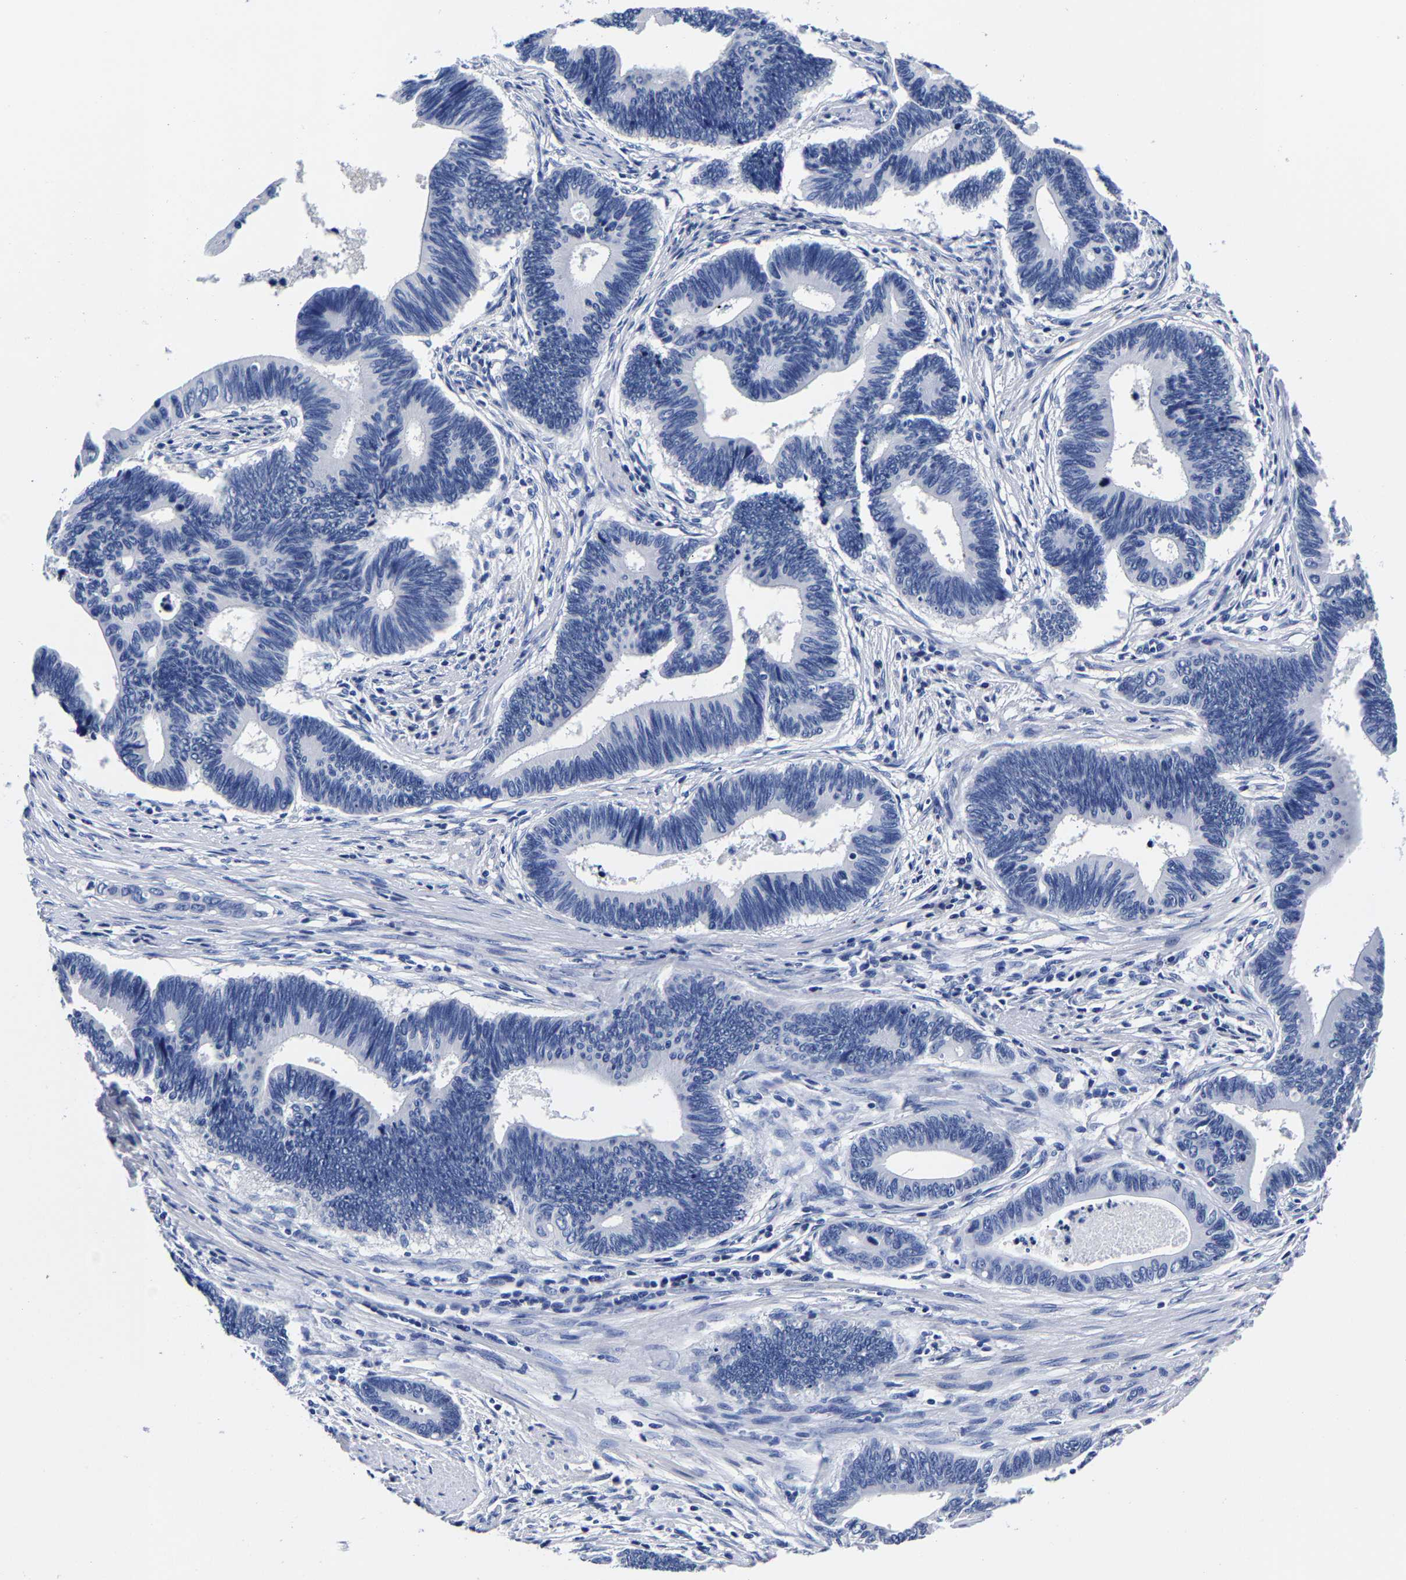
{"staining": {"intensity": "negative", "quantity": "none", "location": "none"}, "tissue": "pancreatic cancer", "cell_type": "Tumor cells", "image_type": "cancer", "snomed": [{"axis": "morphology", "description": "Adenocarcinoma, NOS"}, {"axis": "topography", "description": "Pancreas"}], "caption": "Tumor cells are negative for protein expression in human pancreatic cancer (adenocarcinoma).", "gene": "CPA2", "patient": {"sex": "female", "age": 70}}